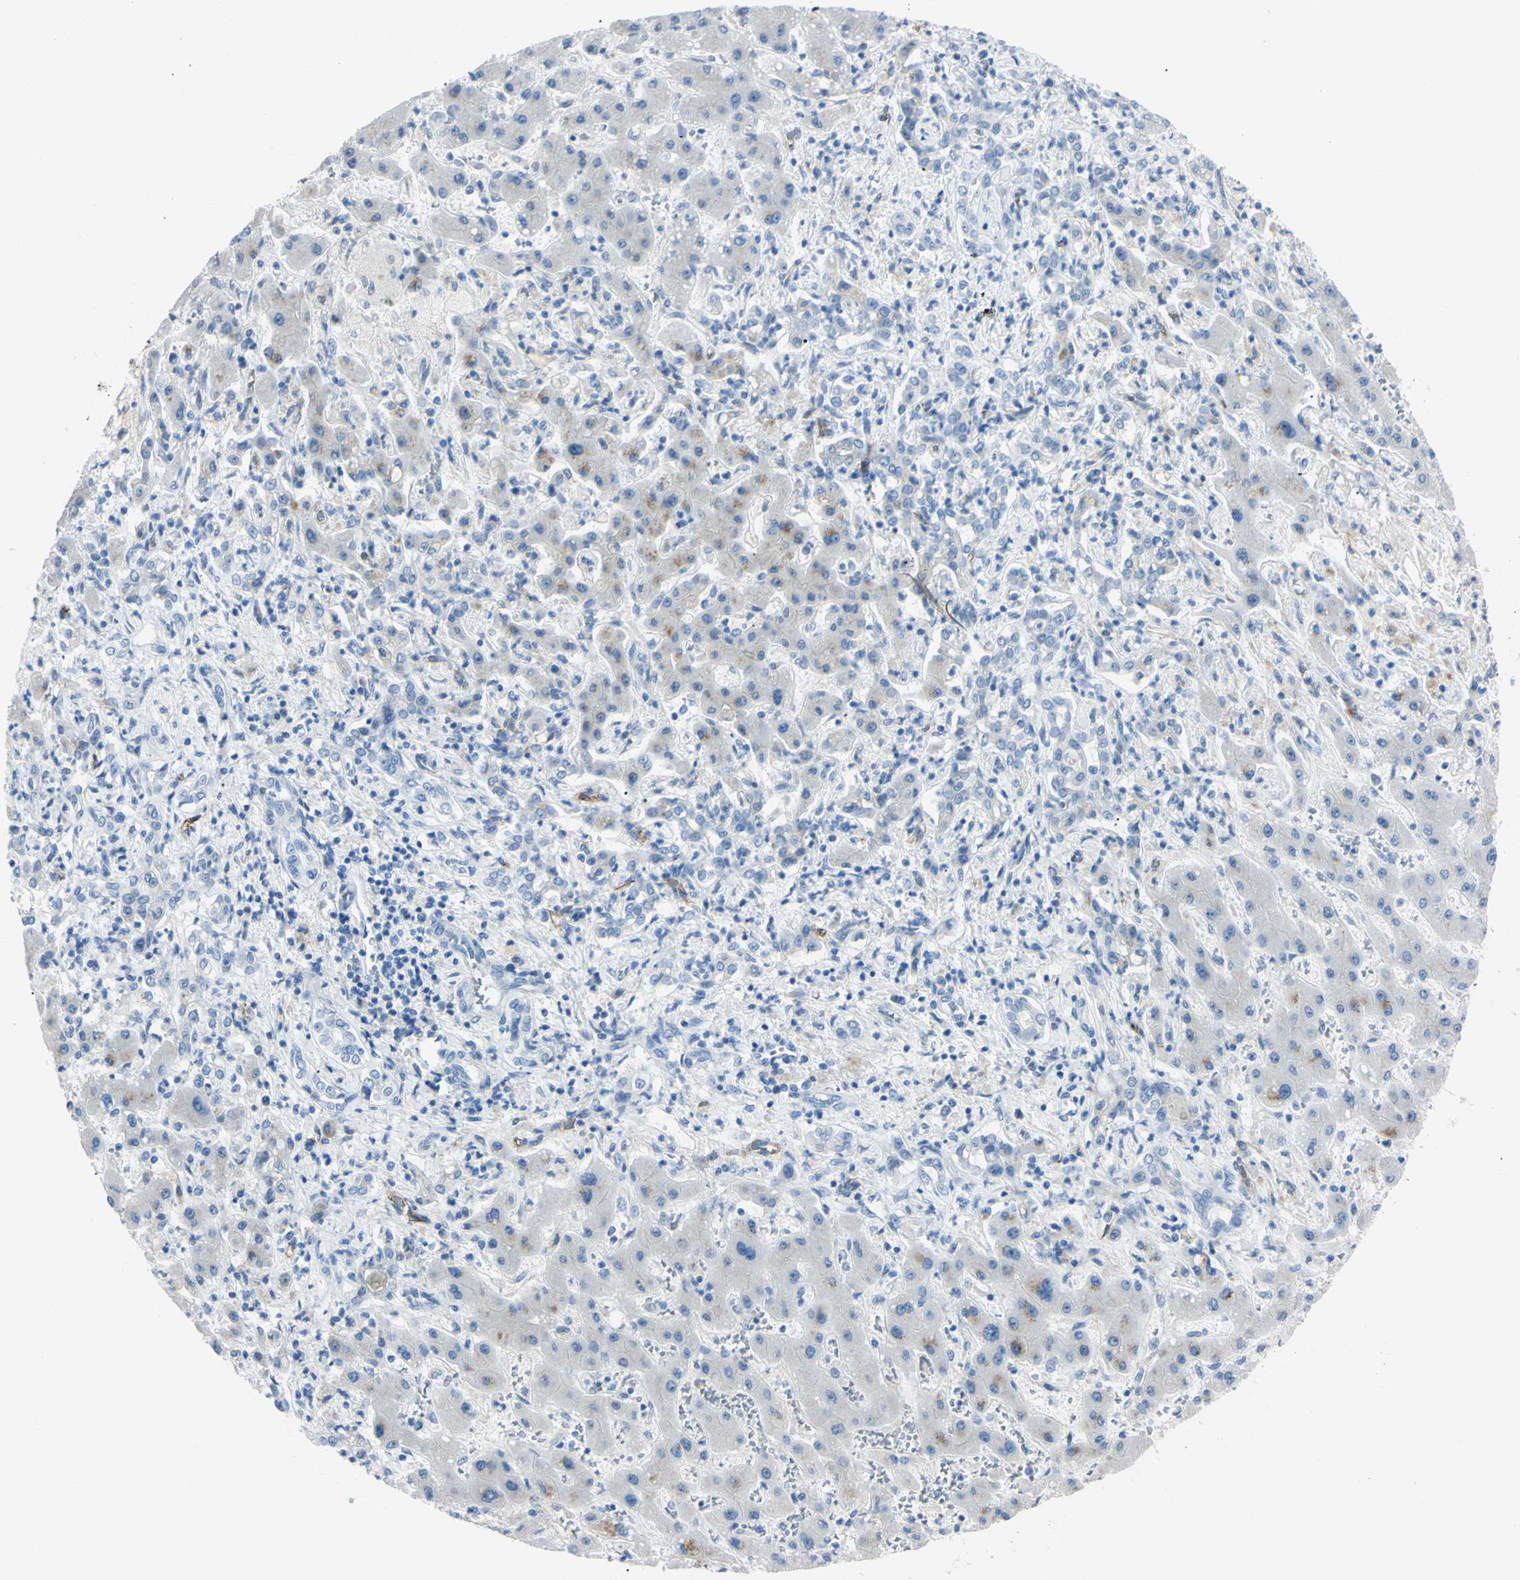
{"staining": {"intensity": "weak", "quantity": "<25%", "location": "cytoplasmic/membranous"}, "tissue": "liver cancer", "cell_type": "Tumor cells", "image_type": "cancer", "snomed": [{"axis": "morphology", "description": "Cholangiocarcinoma"}, {"axis": "topography", "description": "Liver"}], "caption": "The photomicrograph reveals no significant staining in tumor cells of liver cholangiocarcinoma.", "gene": "FOLH1", "patient": {"sex": "male", "age": 50}}